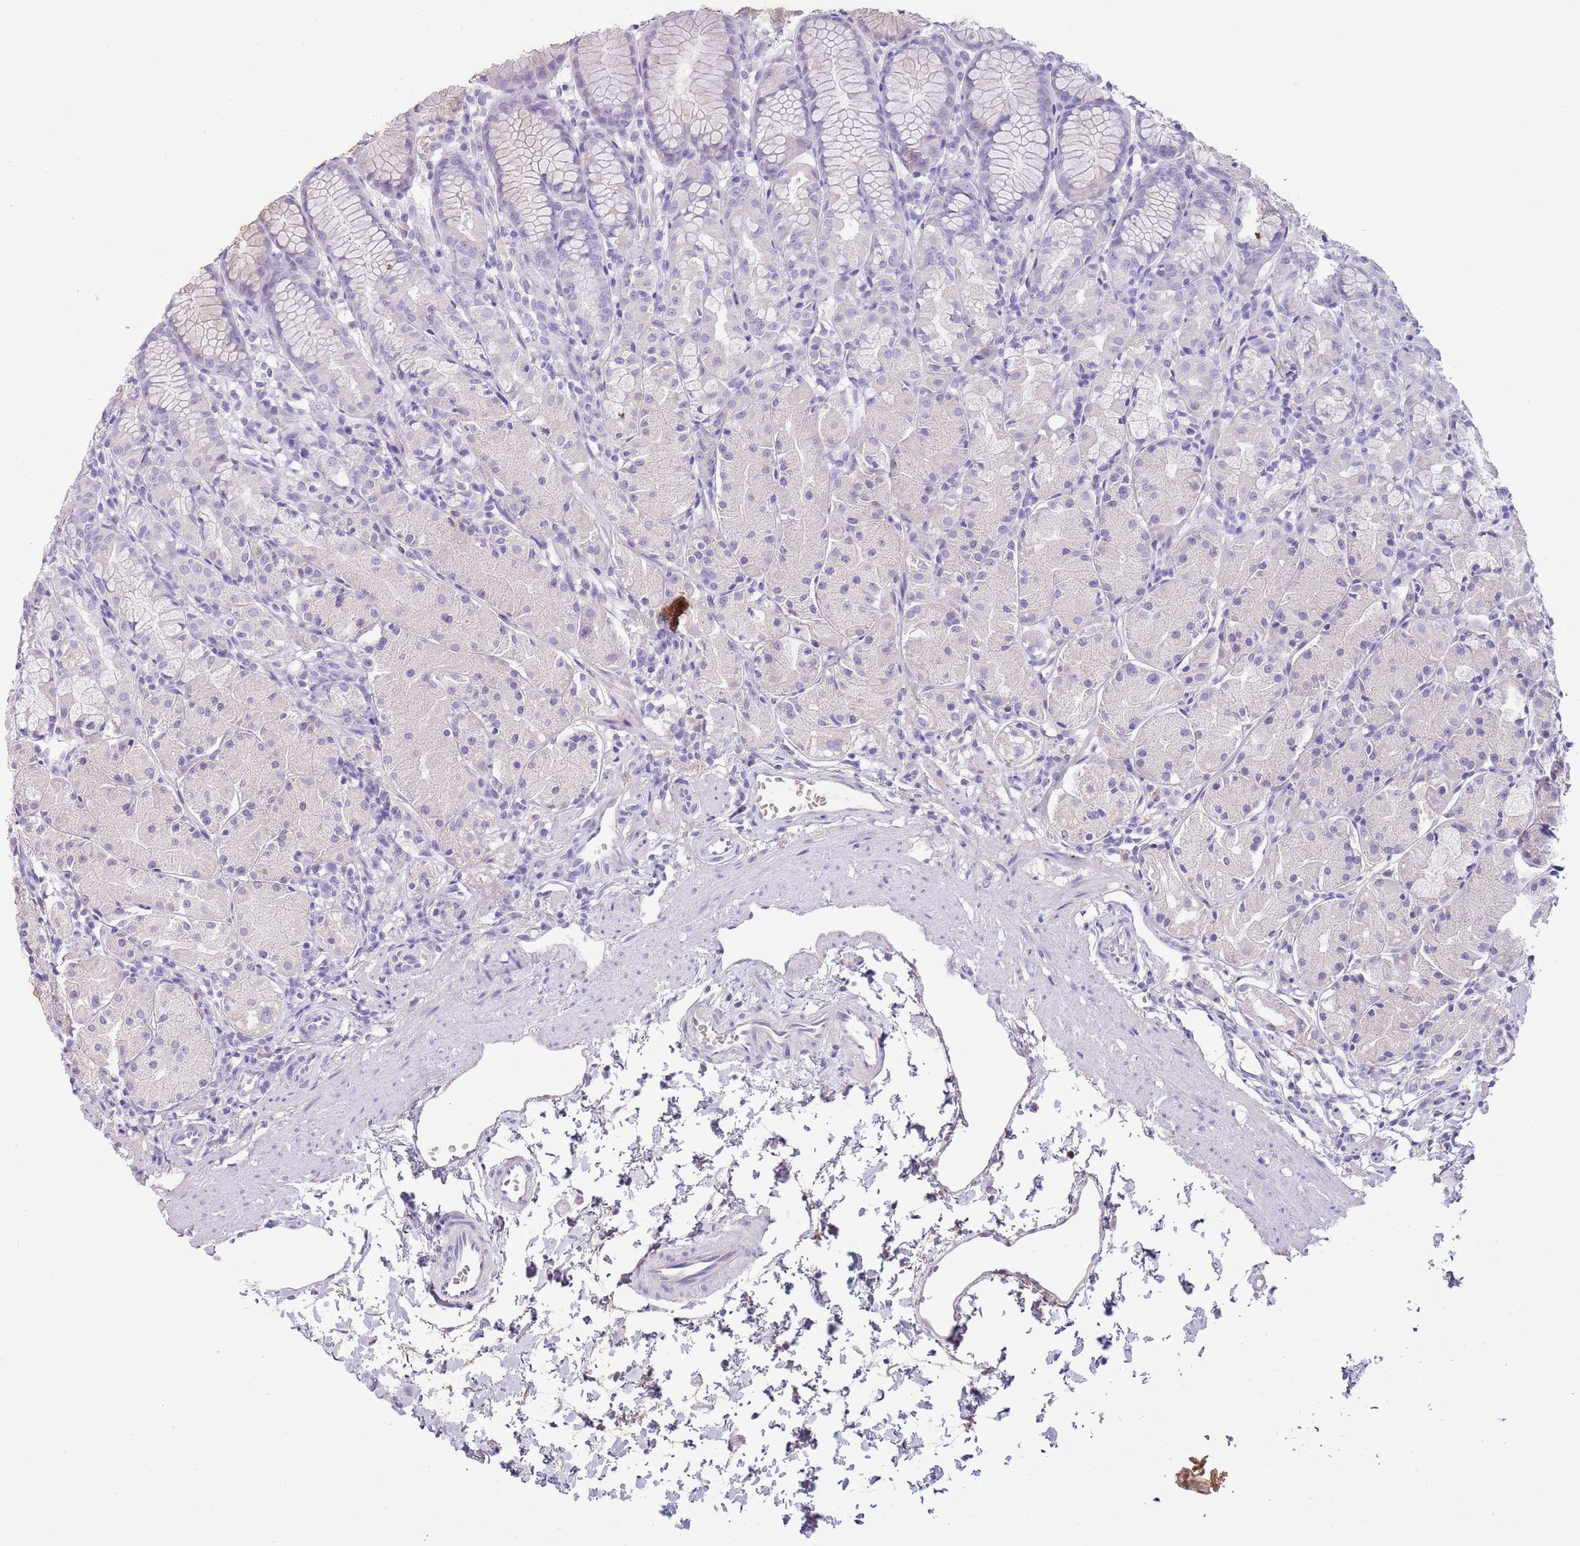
{"staining": {"intensity": "negative", "quantity": "none", "location": "none"}, "tissue": "stomach", "cell_type": "Glandular cells", "image_type": "normal", "snomed": [{"axis": "morphology", "description": "Normal tissue, NOS"}, {"axis": "topography", "description": "Stomach, upper"}], "caption": "High power microscopy micrograph of an IHC micrograph of unremarkable stomach, revealing no significant expression in glandular cells. (Brightfield microscopy of DAB (3,3'-diaminobenzidine) immunohistochemistry at high magnification).", "gene": "TOX2", "patient": {"sex": "male", "age": 47}}